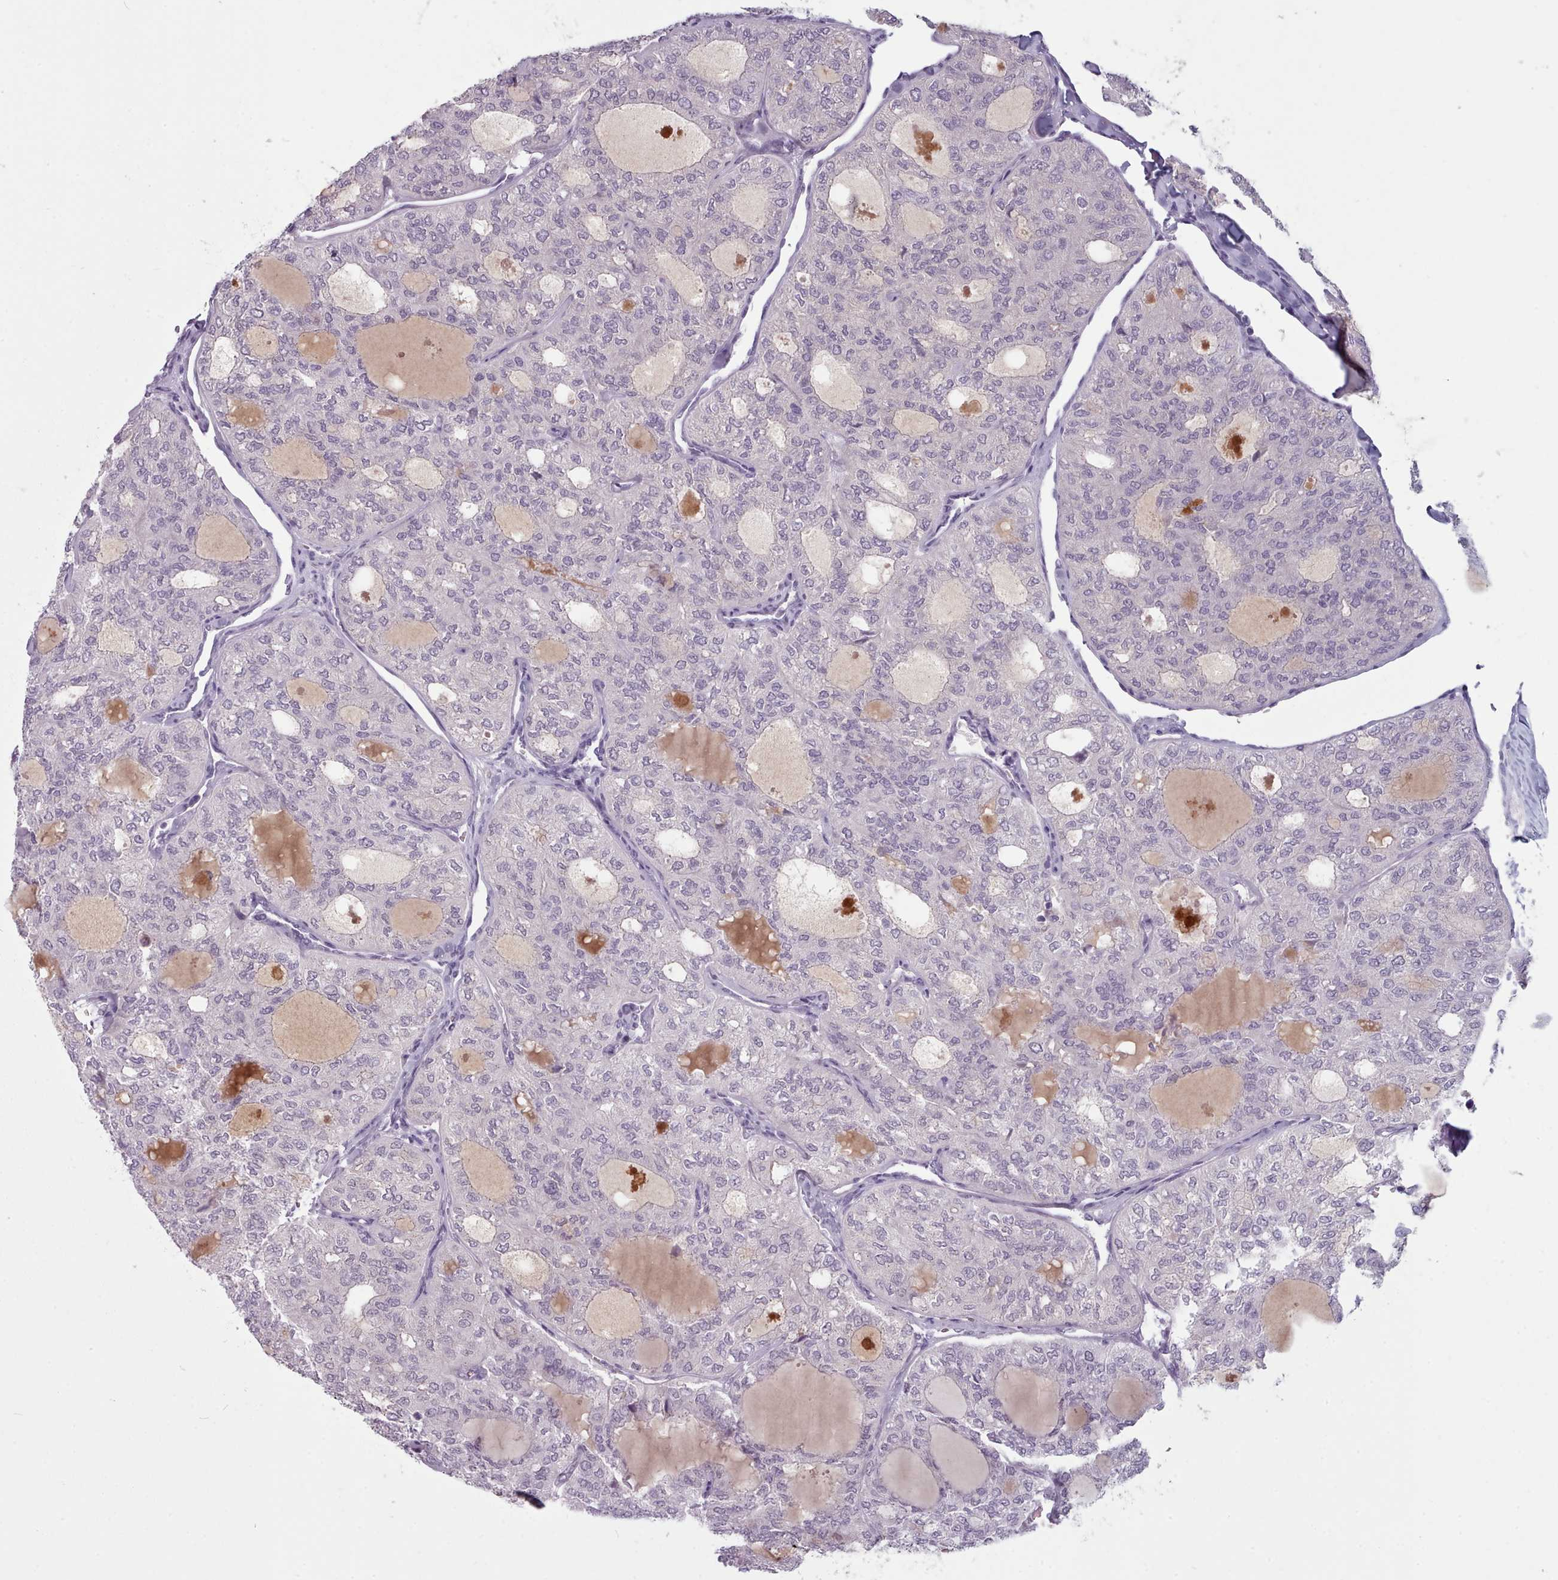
{"staining": {"intensity": "negative", "quantity": "none", "location": "none"}, "tissue": "thyroid cancer", "cell_type": "Tumor cells", "image_type": "cancer", "snomed": [{"axis": "morphology", "description": "Follicular adenoma carcinoma, NOS"}, {"axis": "topography", "description": "Thyroid gland"}], "caption": "DAB immunohistochemical staining of human follicular adenoma carcinoma (thyroid) displays no significant staining in tumor cells. (DAB (3,3'-diaminobenzidine) immunohistochemistry with hematoxylin counter stain).", "gene": "PBX4", "patient": {"sex": "male", "age": 75}}